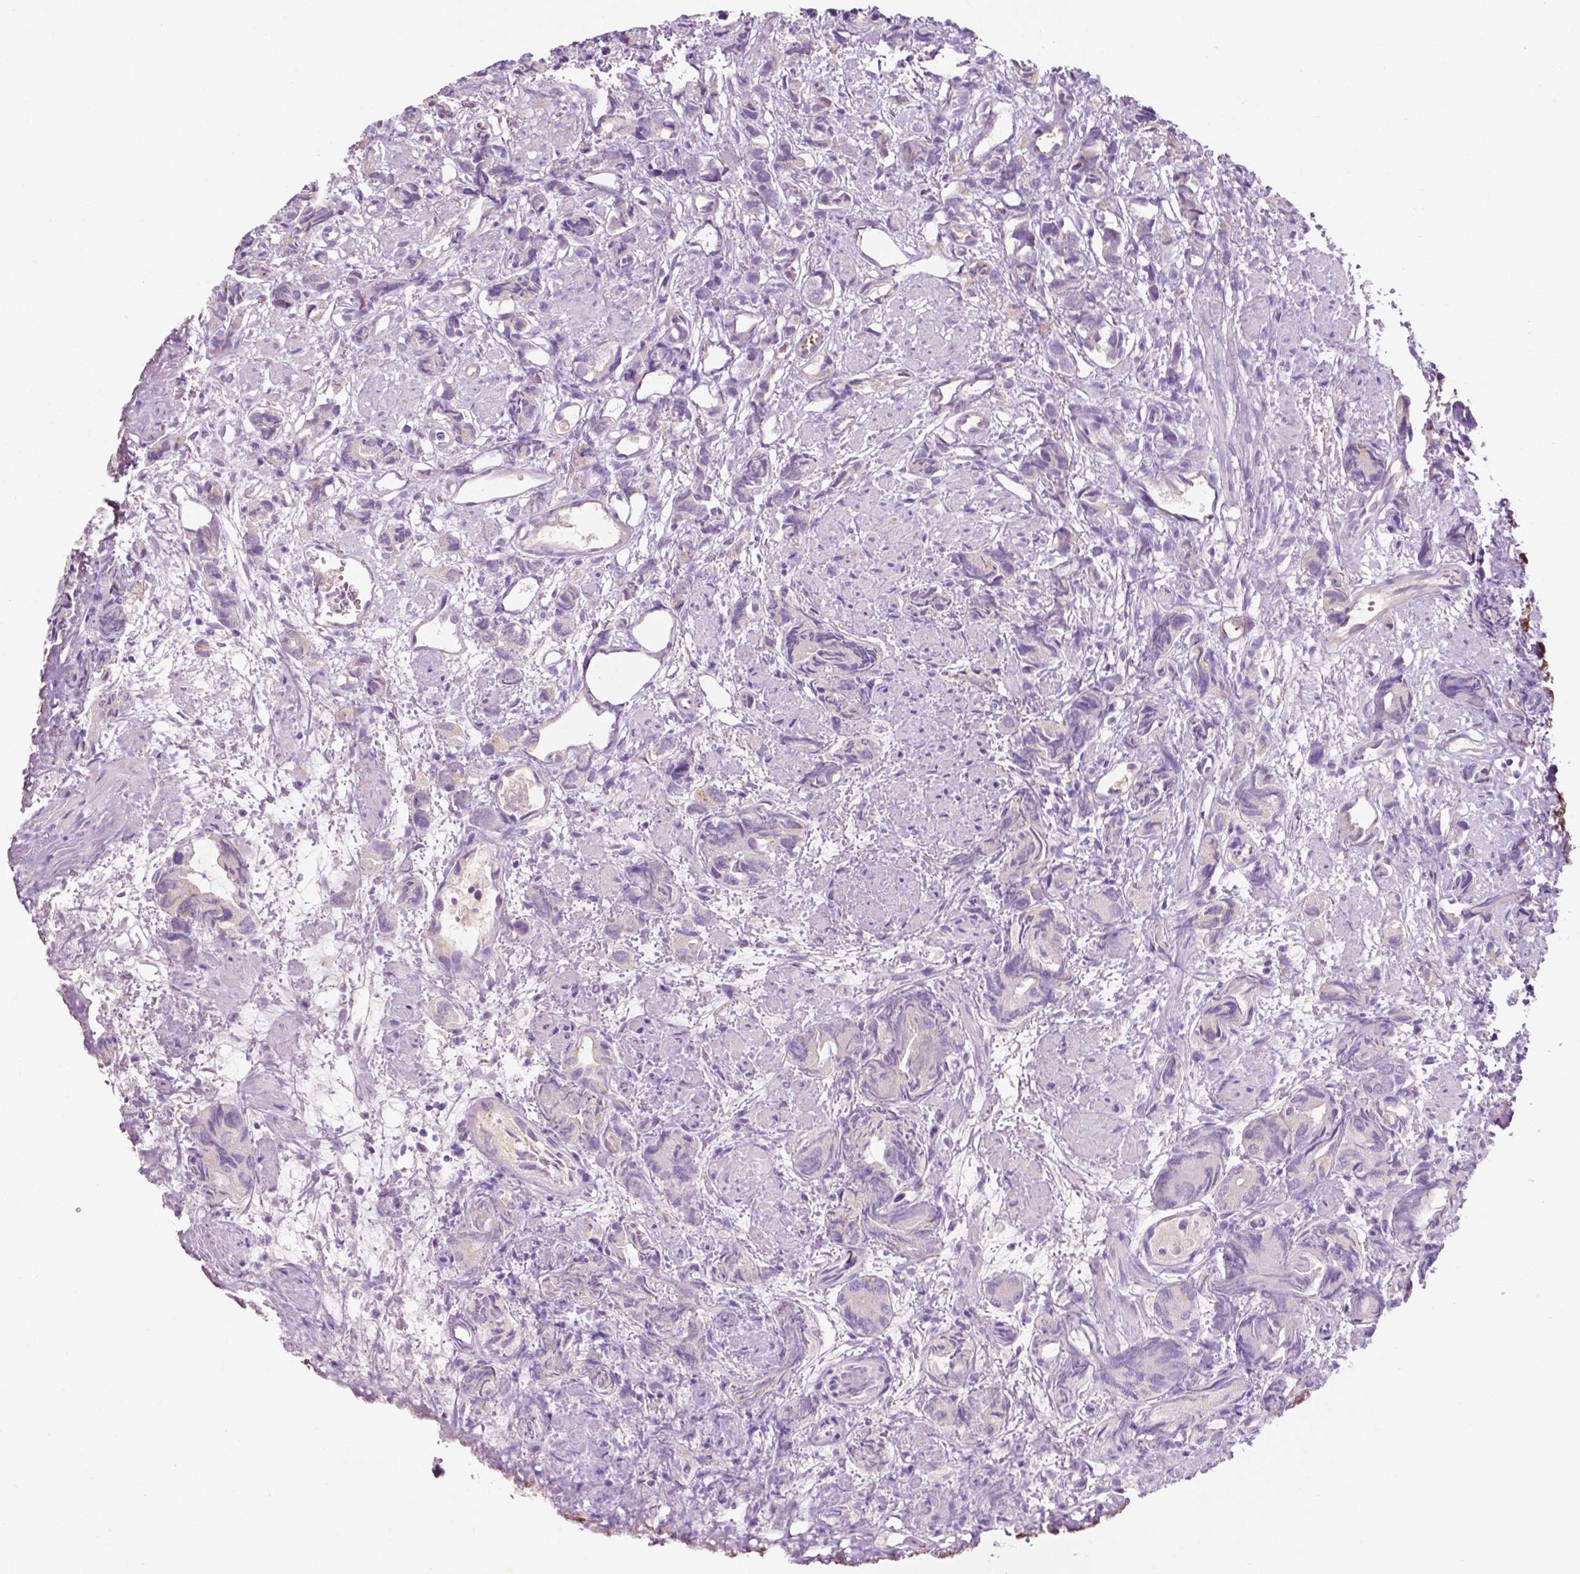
{"staining": {"intensity": "negative", "quantity": "none", "location": "none"}, "tissue": "prostate cancer", "cell_type": "Tumor cells", "image_type": "cancer", "snomed": [{"axis": "morphology", "description": "Adenocarcinoma, High grade"}, {"axis": "topography", "description": "Prostate"}], "caption": "IHC of prostate cancer demonstrates no staining in tumor cells.", "gene": "ARL5C", "patient": {"sex": "male", "age": 84}}